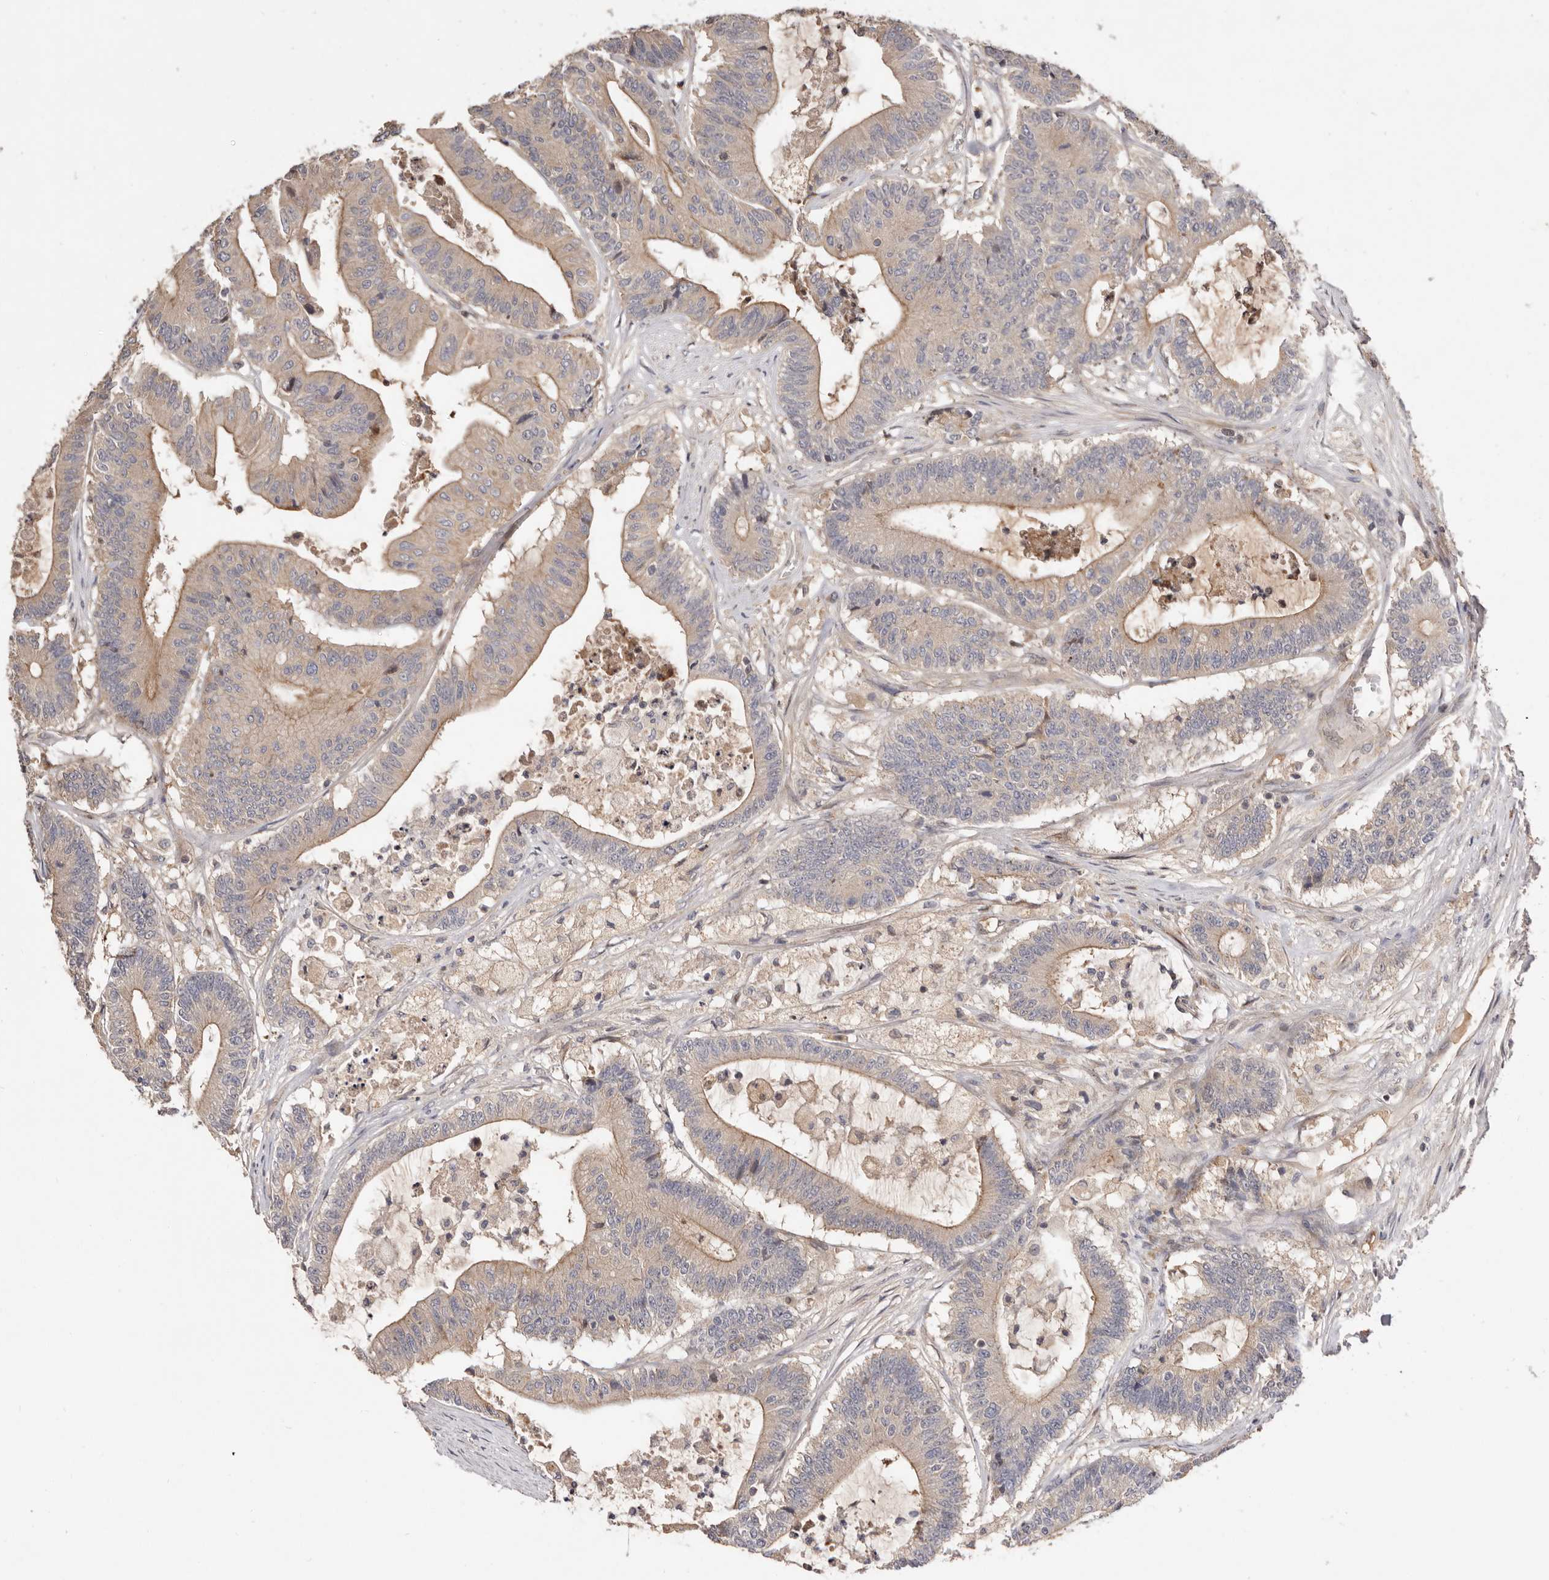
{"staining": {"intensity": "weak", "quantity": "25%-75%", "location": "cytoplasmic/membranous"}, "tissue": "colorectal cancer", "cell_type": "Tumor cells", "image_type": "cancer", "snomed": [{"axis": "morphology", "description": "Adenocarcinoma, NOS"}, {"axis": "topography", "description": "Colon"}], "caption": "Tumor cells exhibit weak cytoplasmic/membranous staining in about 25%-75% of cells in adenocarcinoma (colorectal). (brown staining indicates protein expression, while blue staining denotes nuclei).", "gene": "DOP1A", "patient": {"sex": "female", "age": 84}}